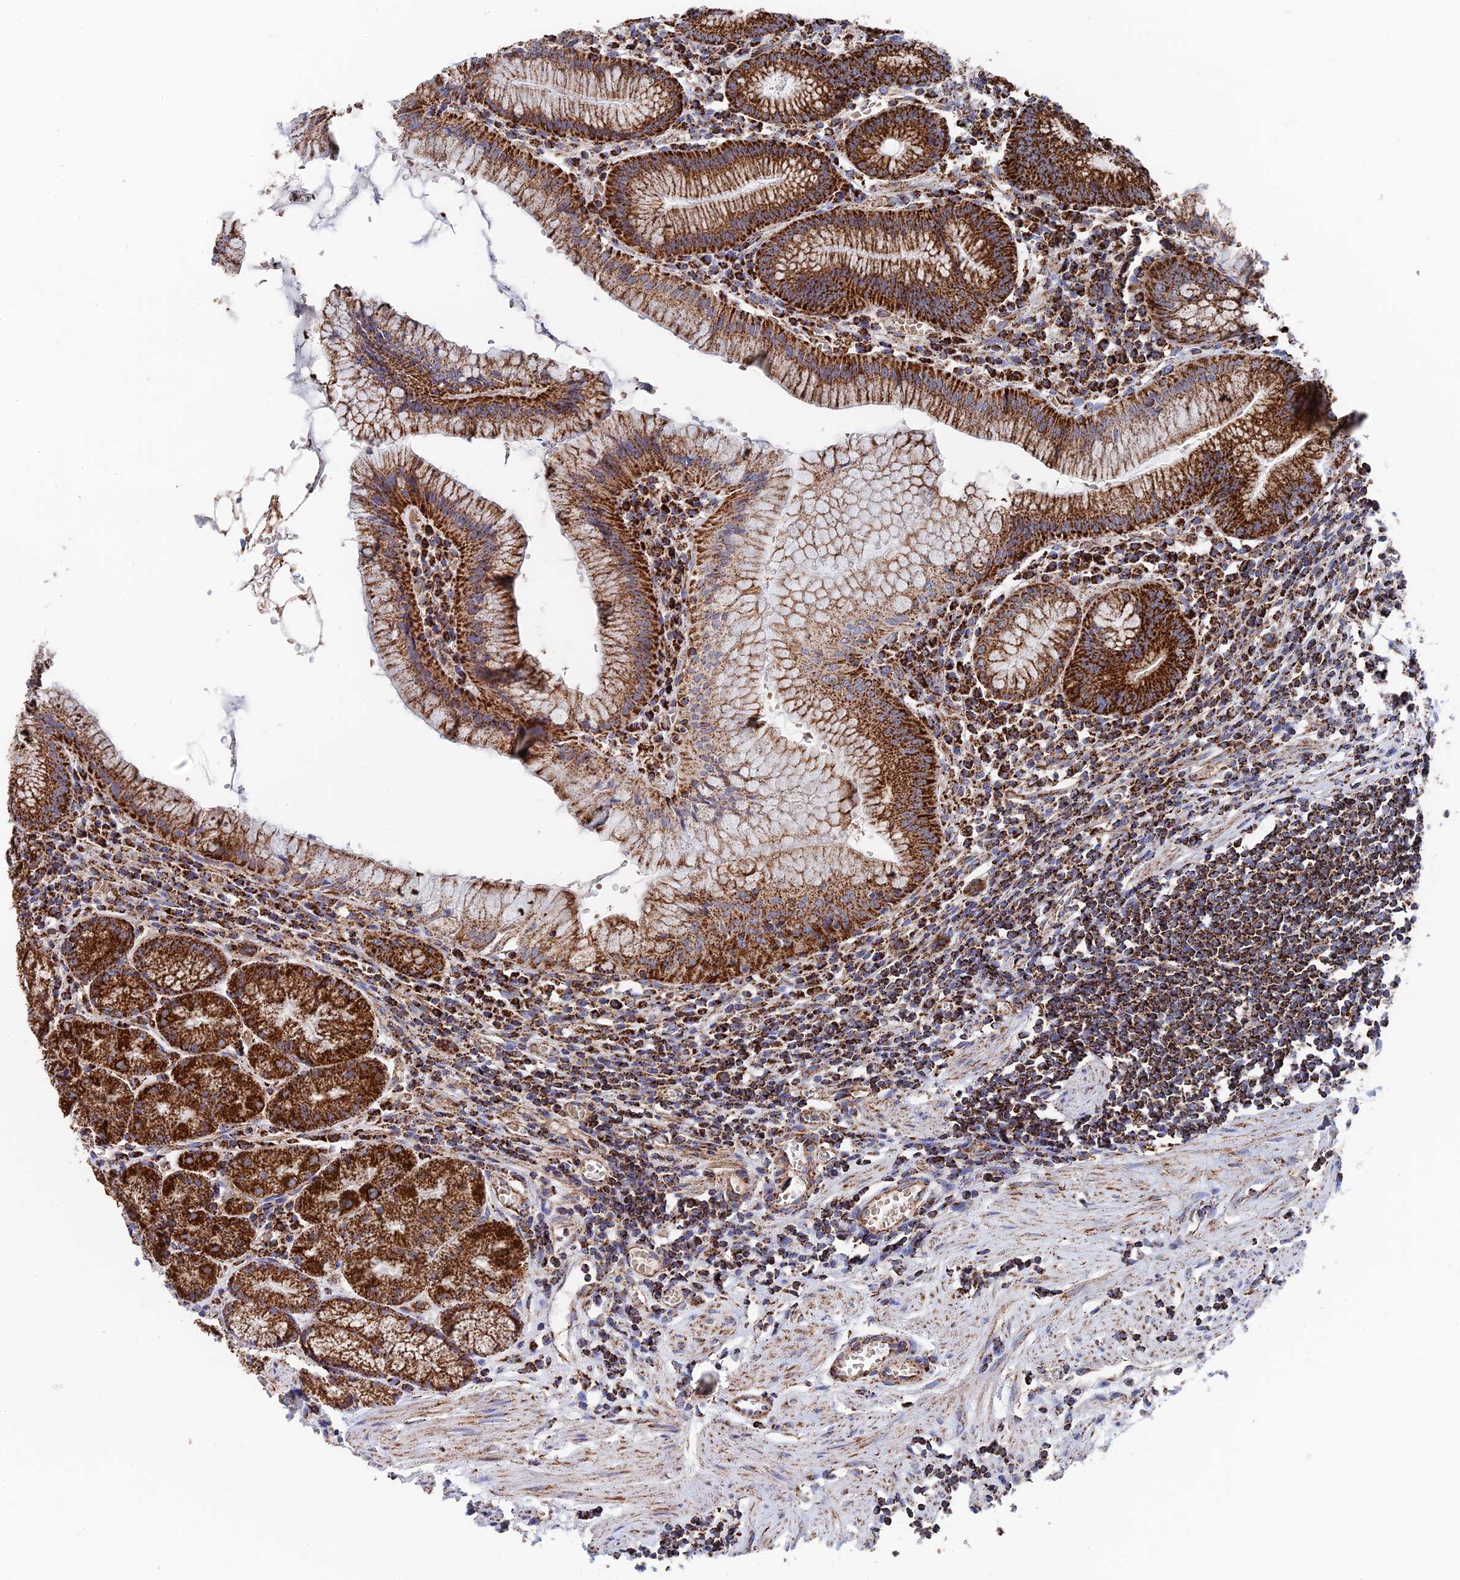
{"staining": {"intensity": "strong", "quantity": ">75%", "location": "cytoplasmic/membranous"}, "tissue": "stomach", "cell_type": "Glandular cells", "image_type": "normal", "snomed": [{"axis": "morphology", "description": "Normal tissue, NOS"}, {"axis": "topography", "description": "Stomach"}], "caption": "IHC of normal human stomach shows high levels of strong cytoplasmic/membranous staining in approximately >75% of glandular cells.", "gene": "HAUS8", "patient": {"sex": "male", "age": 55}}